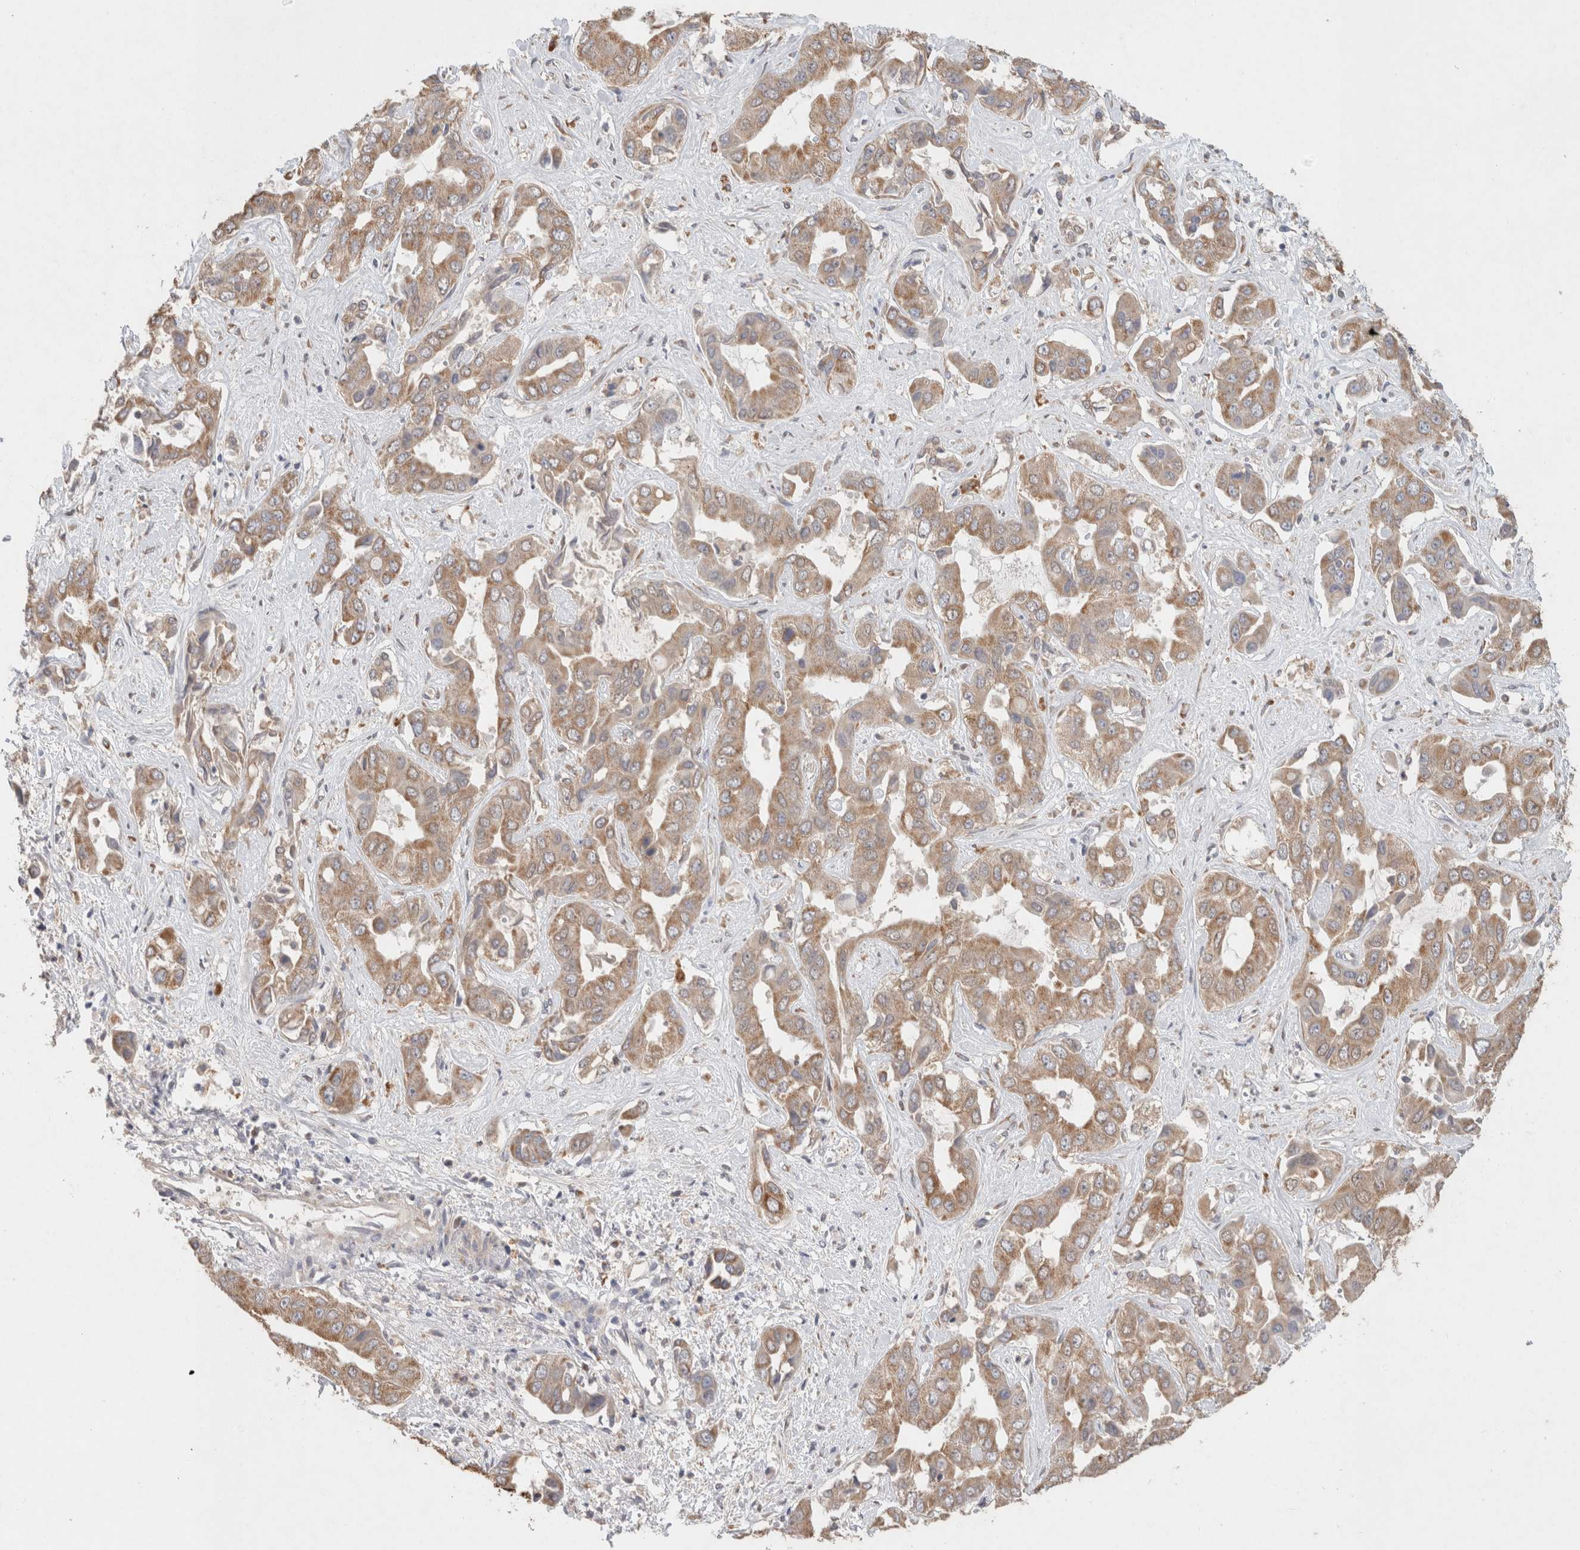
{"staining": {"intensity": "moderate", "quantity": ">75%", "location": "cytoplasmic/membranous"}, "tissue": "liver cancer", "cell_type": "Tumor cells", "image_type": "cancer", "snomed": [{"axis": "morphology", "description": "Cholangiocarcinoma"}, {"axis": "topography", "description": "Liver"}], "caption": "This is a photomicrograph of immunohistochemistry staining of liver cancer, which shows moderate positivity in the cytoplasmic/membranous of tumor cells.", "gene": "RAB14", "patient": {"sex": "female", "age": 52}}